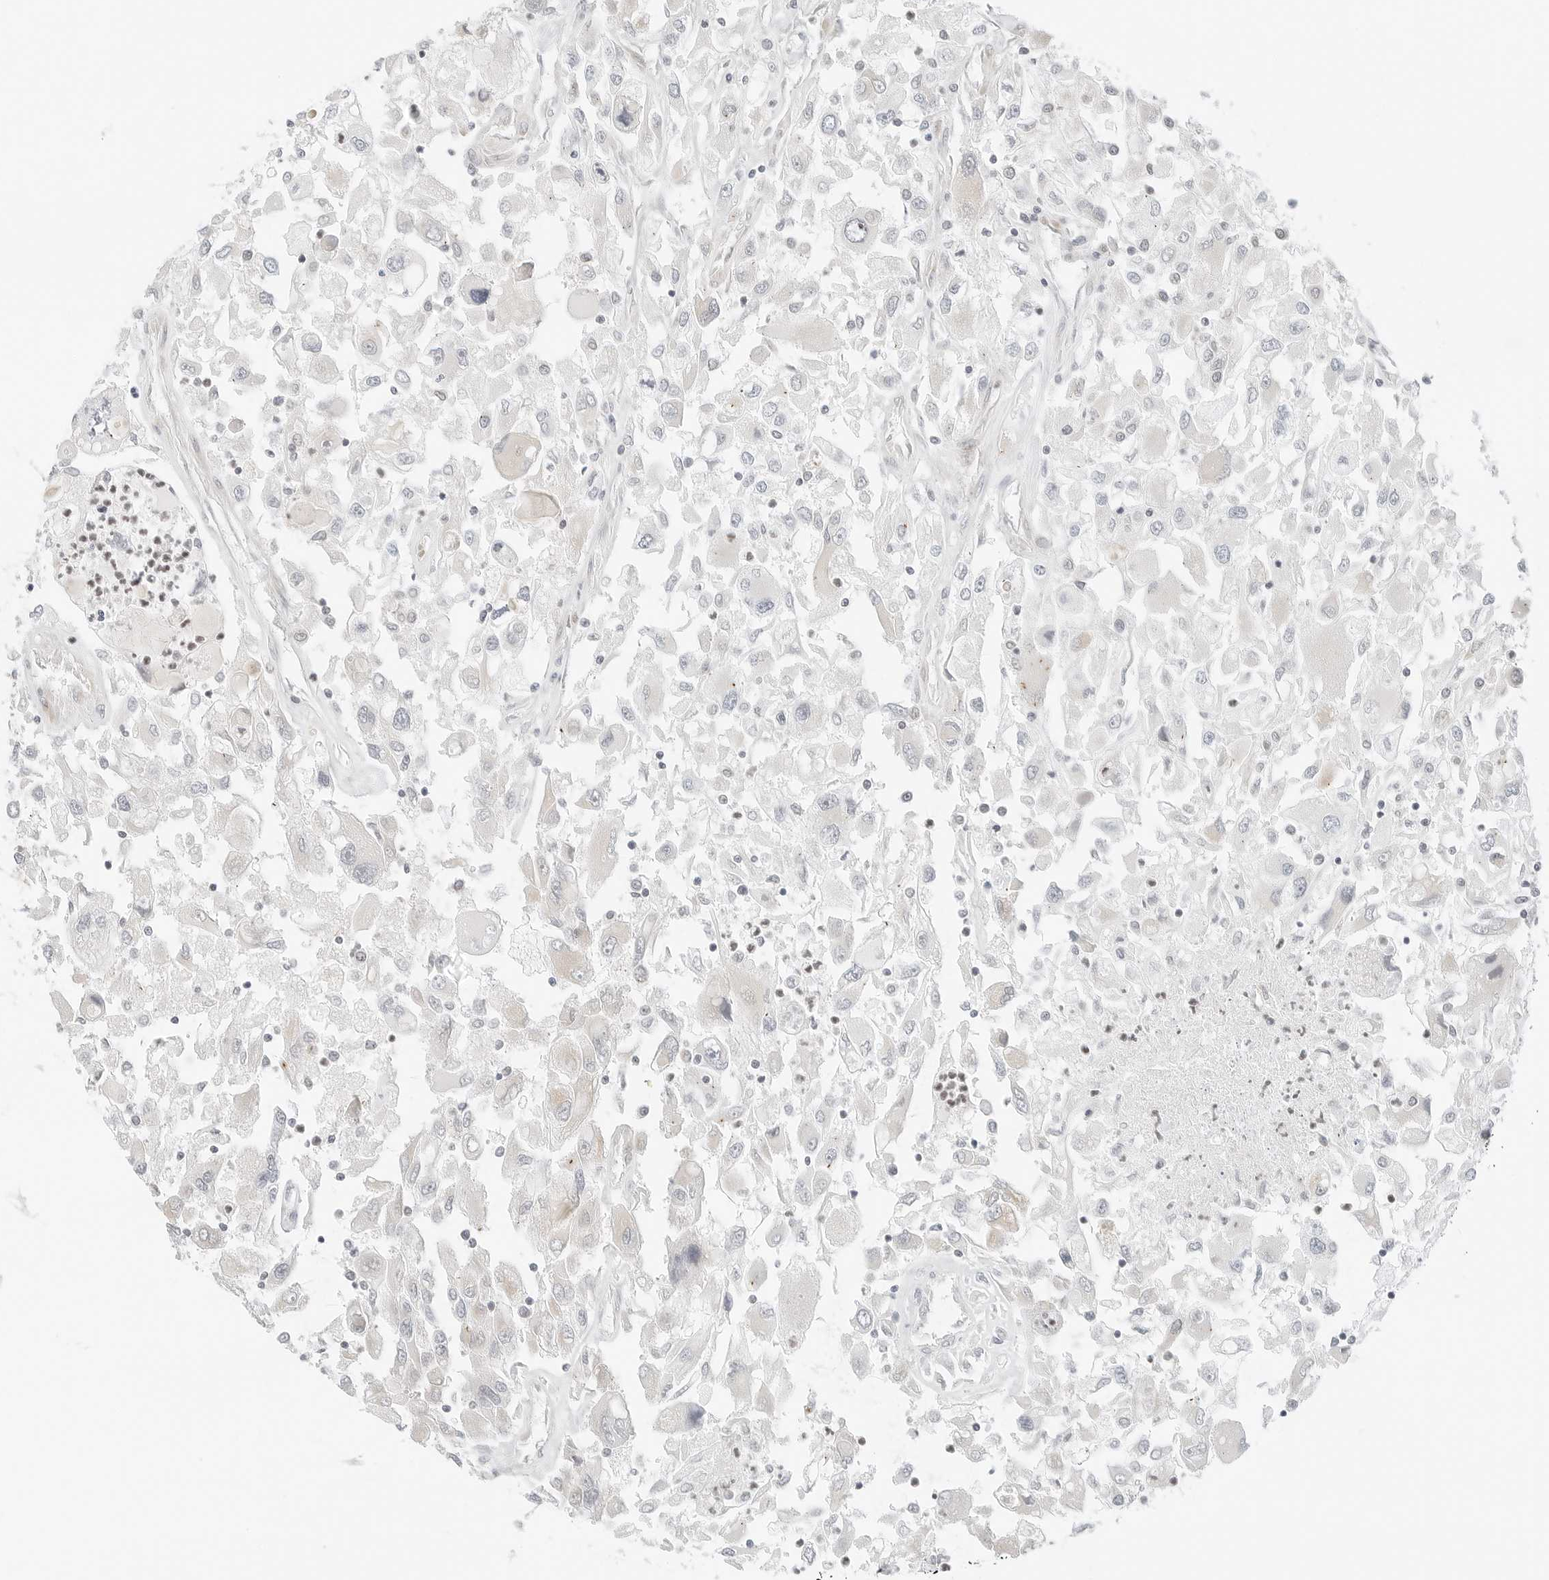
{"staining": {"intensity": "negative", "quantity": "none", "location": "none"}, "tissue": "renal cancer", "cell_type": "Tumor cells", "image_type": "cancer", "snomed": [{"axis": "morphology", "description": "Adenocarcinoma, NOS"}, {"axis": "topography", "description": "Kidney"}], "caption": "Immunohistochemical staining of renal cancer demonstrates no significant staining in tumor cells.", "gene": "IQCC", "patient": {"sex": "female", "age": 52}}